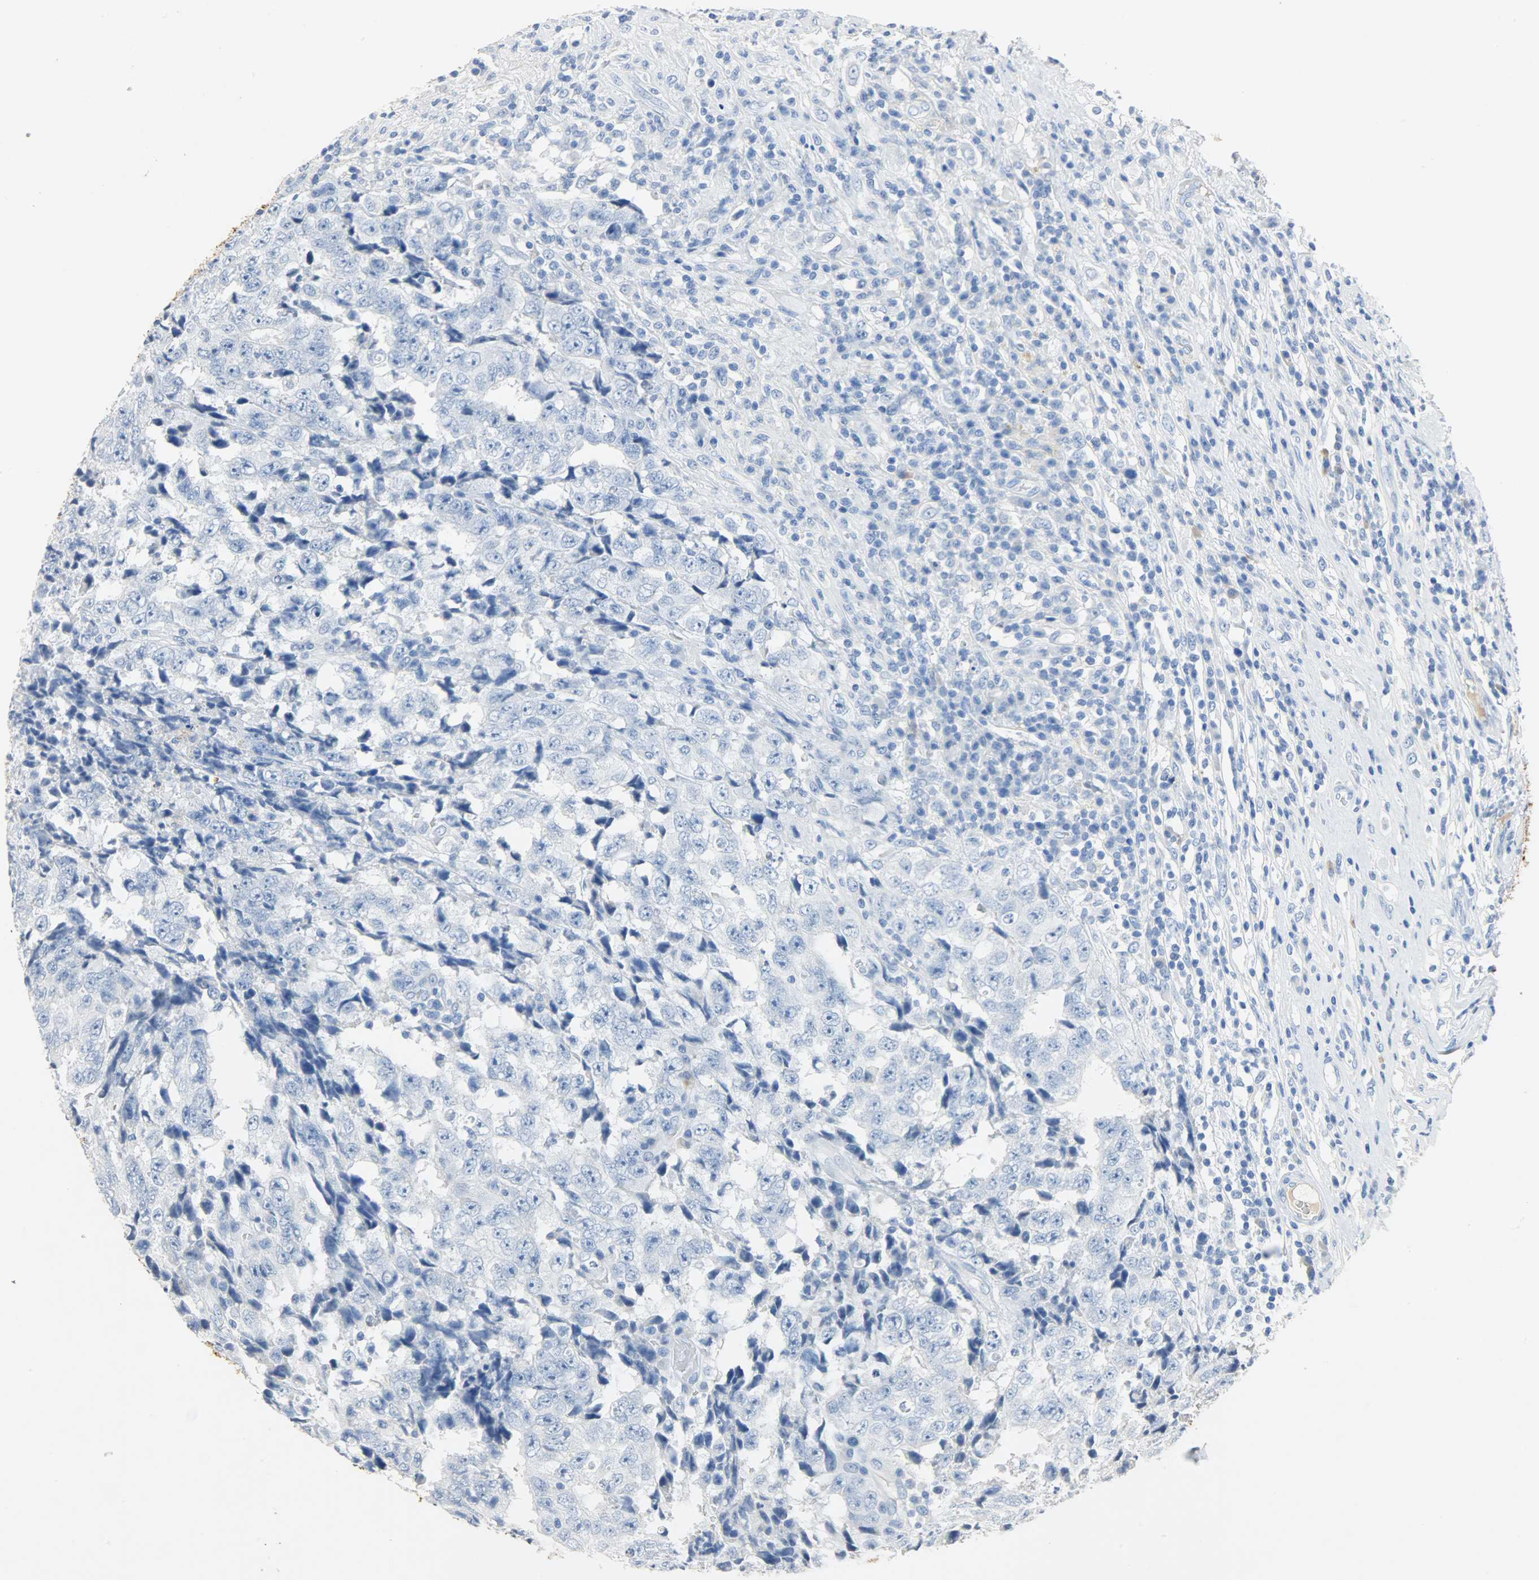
{"staining": {"intensity": "negative", "quantity": "none", "location": "none"}, "tissue": "testis cancer", "cell_type": "Tumor cells", "image_type": "cancer", "snomed": [{"axis": "morphology", "description": "Necrosis, NOS"}, {"axis": "morphology", "description": "Carcinoma, Embryonal, NOS"}, {"axis": "topography", "description": "Testis"}], "caption": "IHC histopathology image of neoplastic tissue: embryonal carcinoma (testis) stained with DAB (3,3'-diaminobenzidine) reveals no significant protein positivity in tumor cells.", "gene": "CRP", "patient": {"sex": "male", "age": 19}}